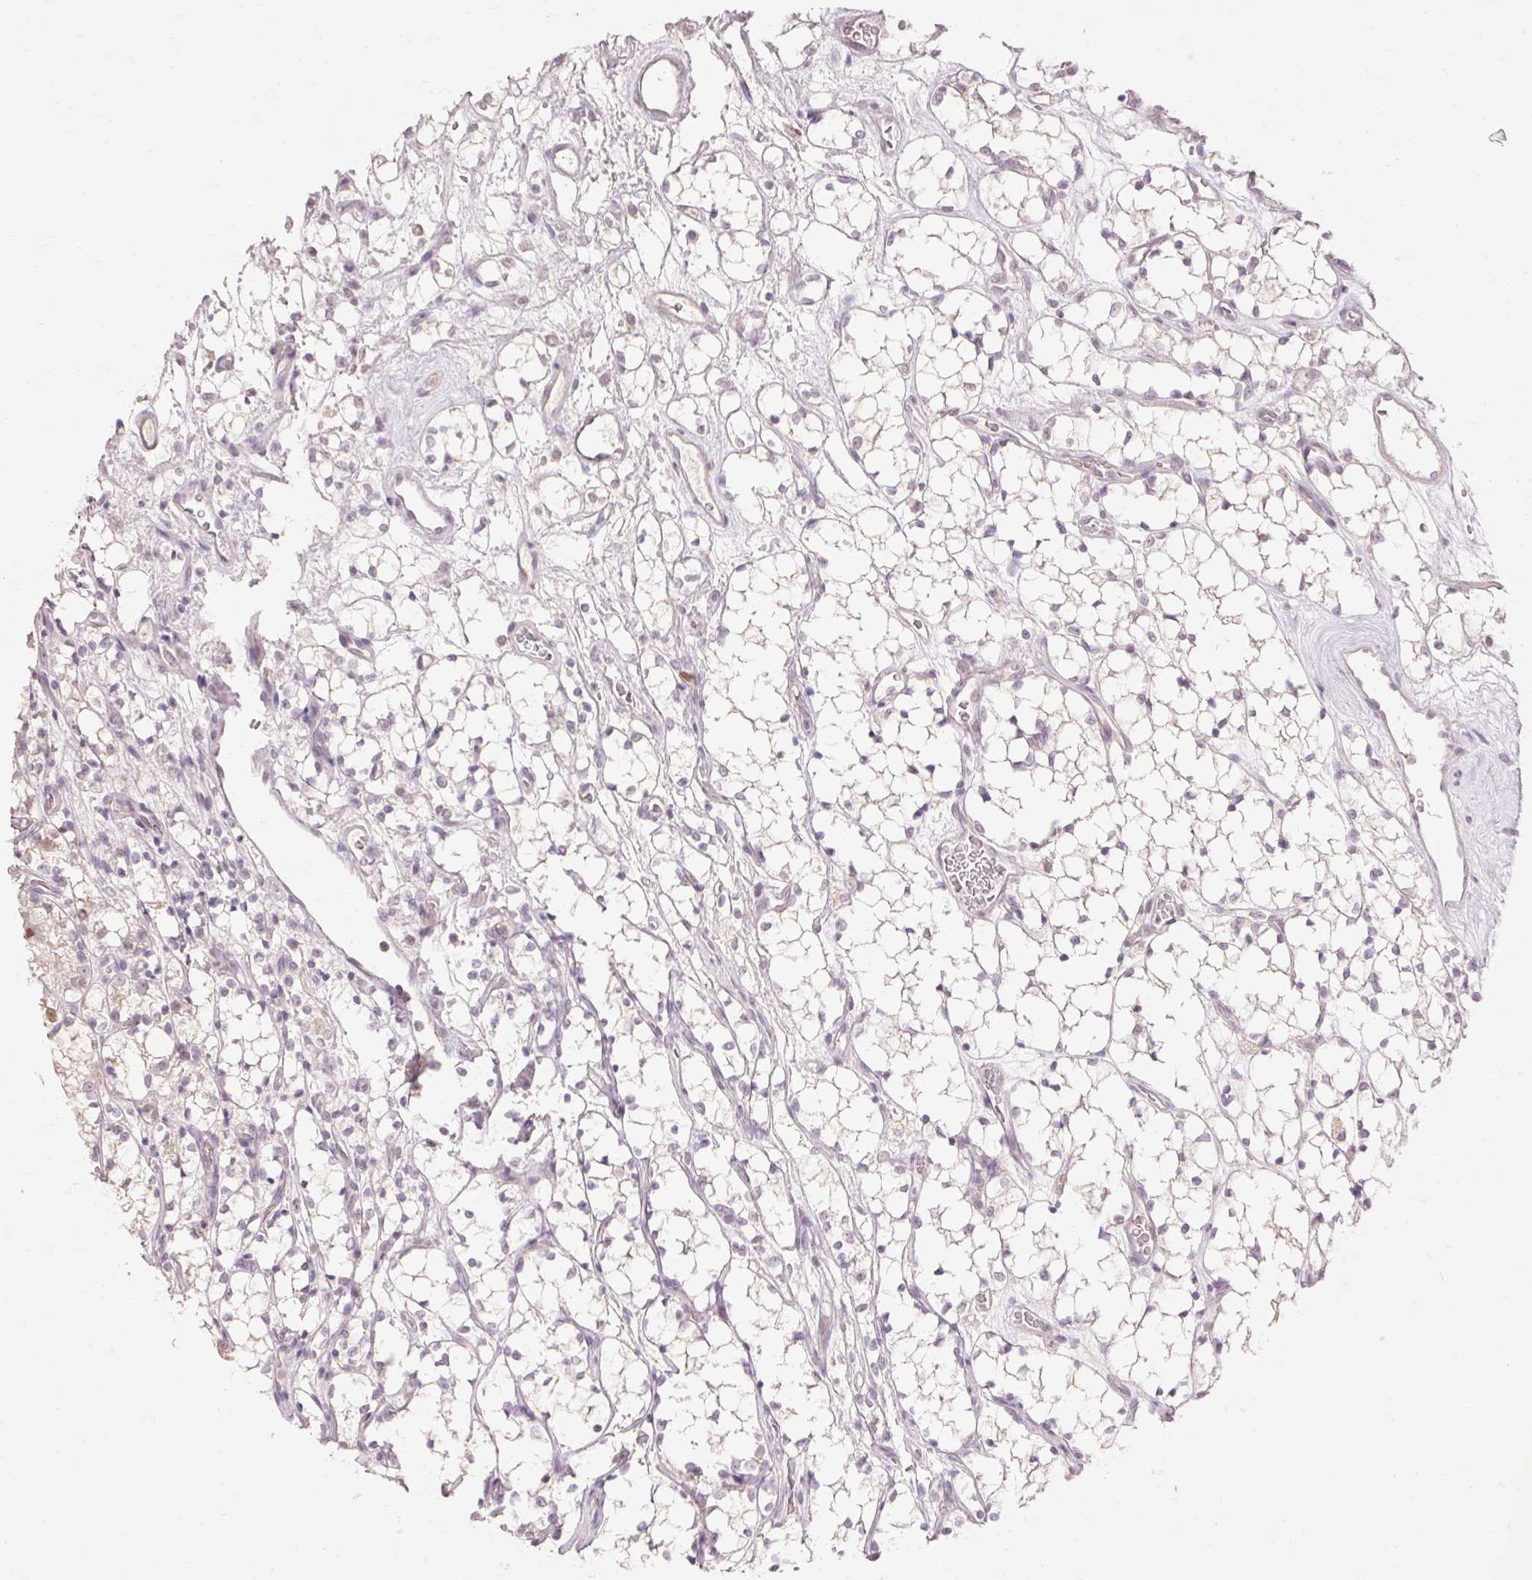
{"staining": {"intensity": "negative", "quantity": "none", "location": "none"}, "tissue": "renal cancer", "cell_type": "Tumor cells", "image_type": "cancer", "snomed": [{"axis": "morphology", "description": "Adenocarcinoma, NOS"}, {"axis": "topography", "description": "Kidney"}], "caption": "Immunohistochemical staining of adenocarcinoma (renal) shows no significant positivity in tumor cells. (DAB (3,3'-diaminobenzidine) IHC with hematoxylin counter stain).", "gene": "SKP2", "patient": {"sex": "female", "age": 69}}